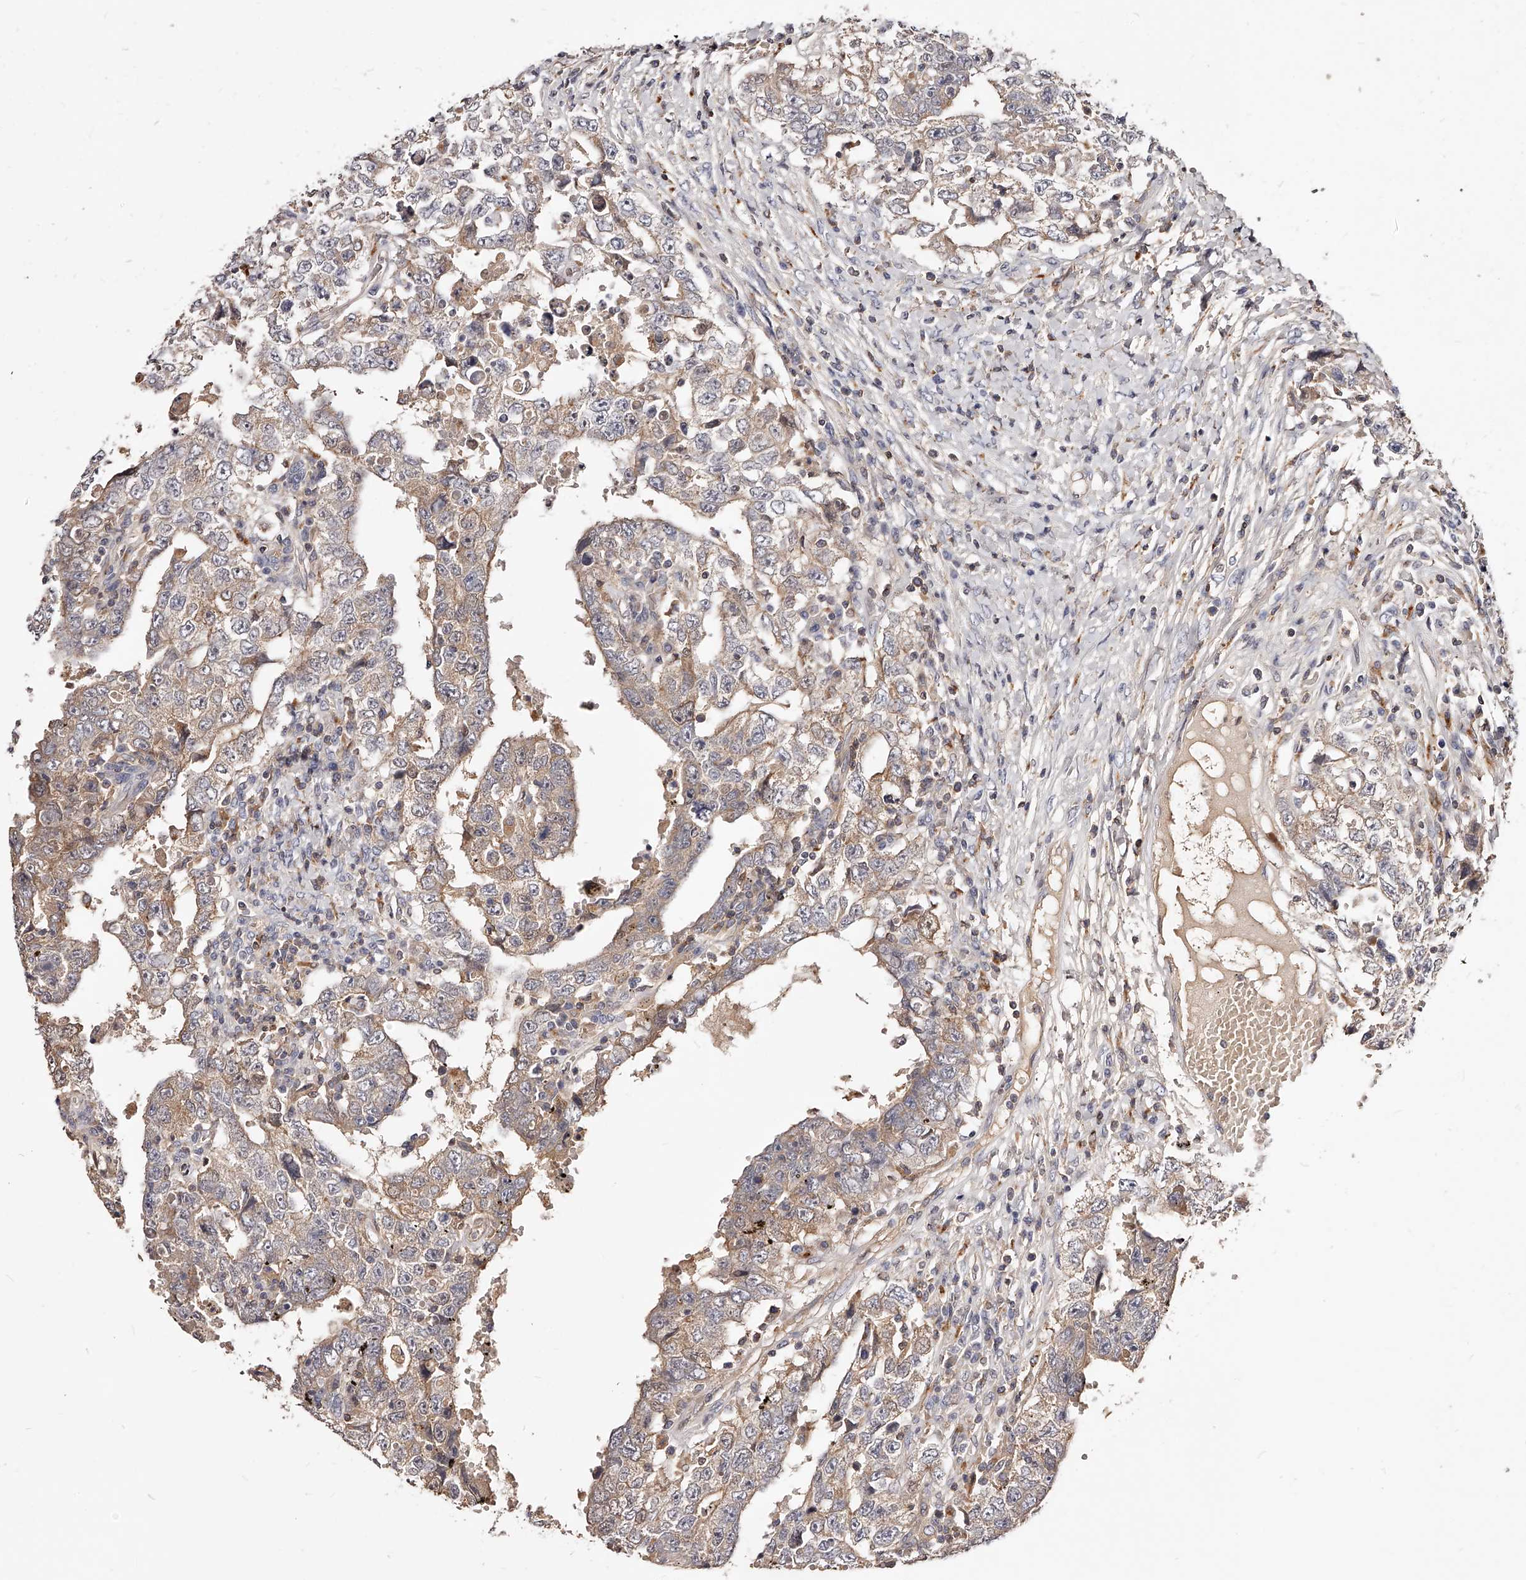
{"staining": {"intensity": "weak", "quantity": ">75%", "location": "cytoplasmic/membranous"}, "tissue": "testis cancer", "cell_type": "Tumor cells", "image_type": "cancer", "snomed": [{"axis": "morphology", "description": "Carcinoma, Embryonal, NOS"}, {"axis": "topography", "description": "Testis"}], "caption": "Testis cancer stained with a protein marker displays weak staining in tumor cells.", "gene": "PHACTR1", "patient": {"sex": "male", "age": 26}}